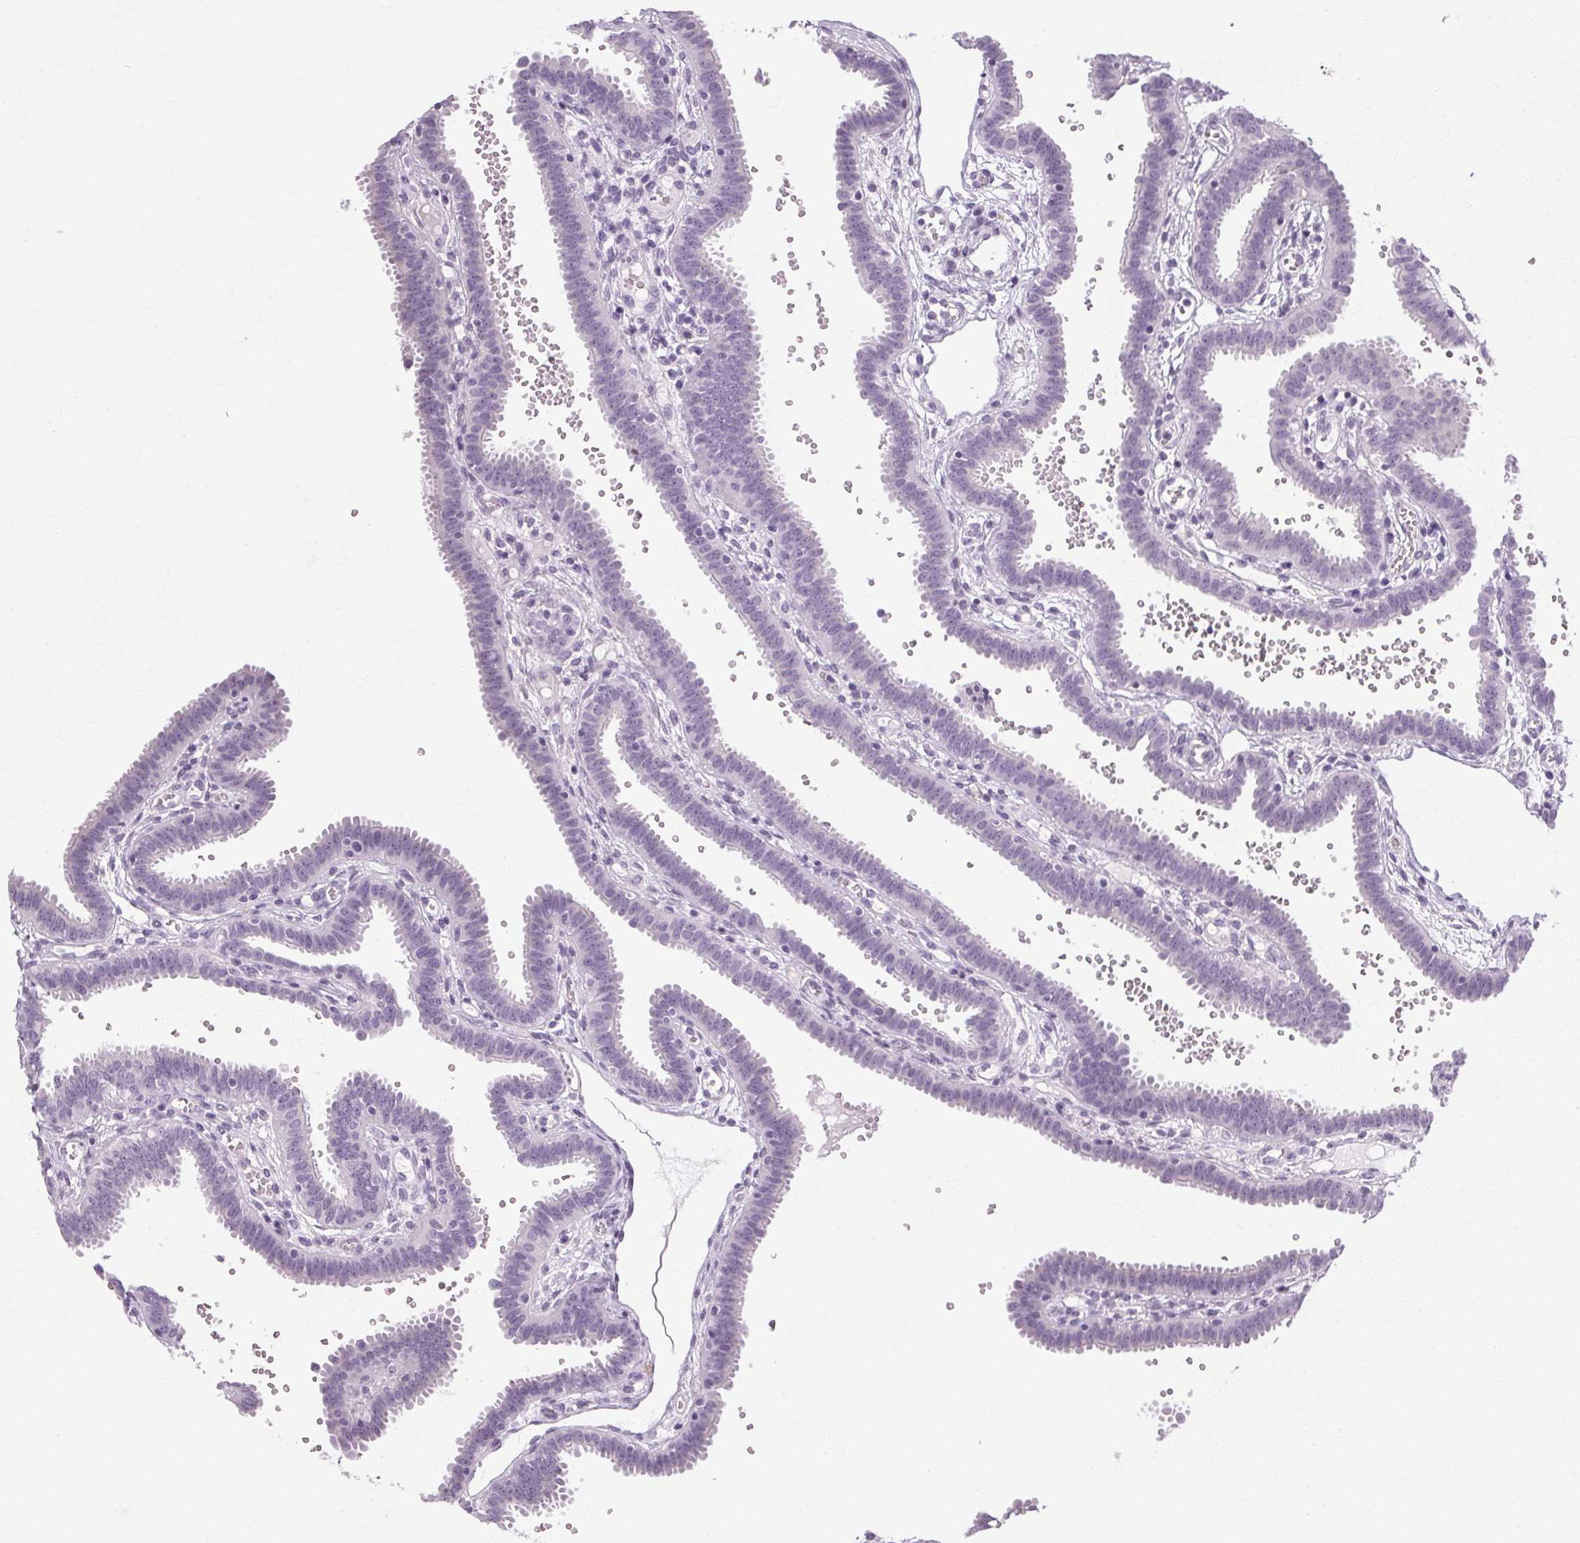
{"staining": {"intensity": "negative", "quantity": "none", "location": "none"}, "tissue": "fallopian tube", "cell_type": "Glandular cells", "image_type": "normal", "snomed": [{"axis": "morphology", "description": "Normal tissue, NOS"}, {"axis": "topography", "description": "Fallopian tube"}], "caption": "Immunohistochemistry (IHC) micrograph of benign fallopian tube stained for a protein (brown), which displays no staining in glandular cells. The staining is performed using DAB (3,3'-diaminobenzidine) brown chromogen with nuclei counter-stained in using hematoxylin.", "gene": "POMC", "patient": {"sex": "female", "age": 37}}